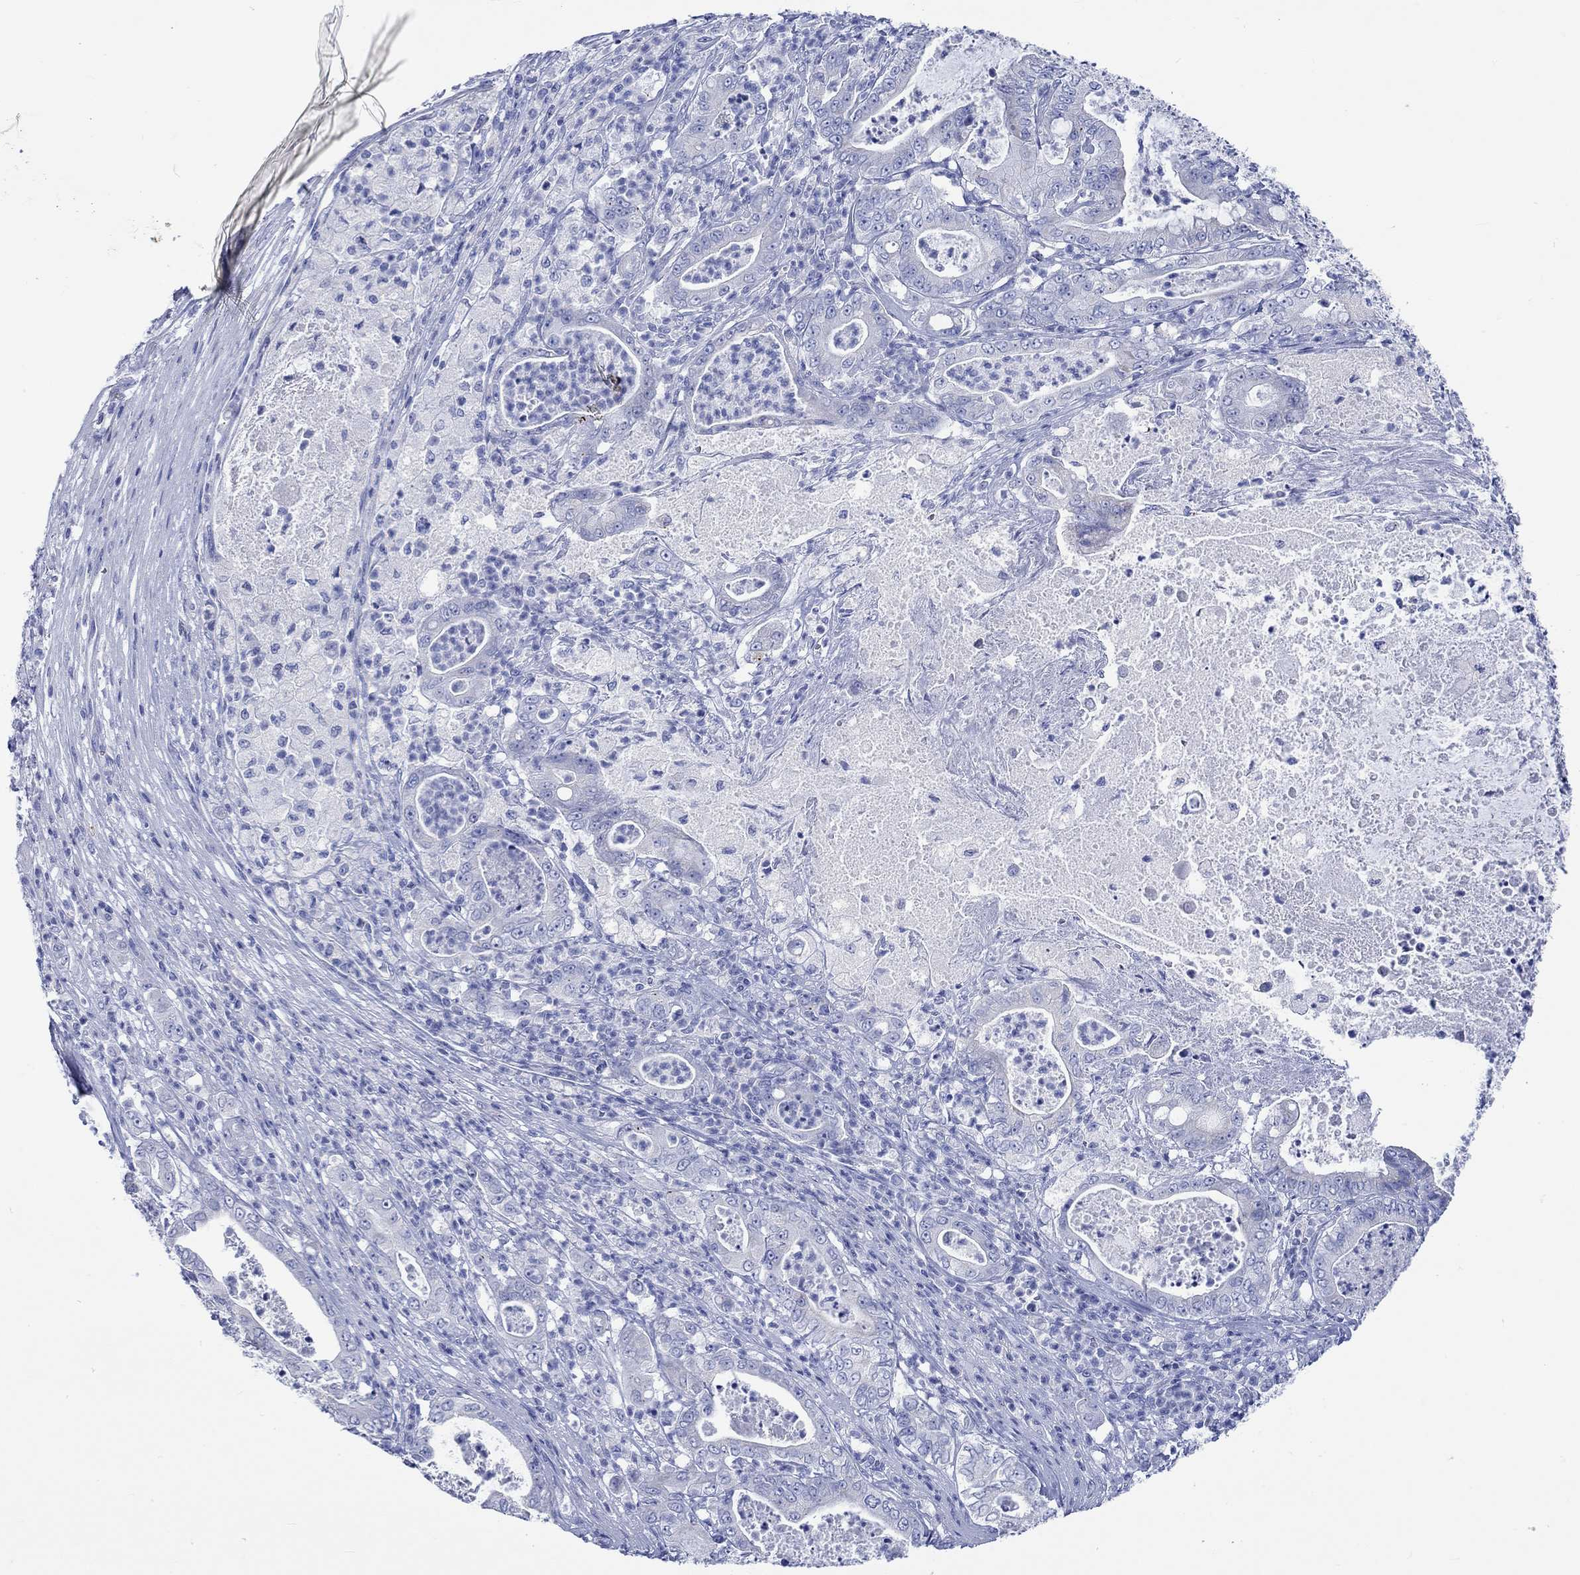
{"staining": {"intensity": "negative", "quantity": "none", "location": "none"}, "tissue": "pancreatic cancer", "cell_type": "Tumor cells", "image_type": "cancer", "snomed": [{"axis": "morphology", "description": "Adenocarcinoma, NOS"}, {"axis": "topography", "description": "Pancreas"}], "caption": "Immunohistochemistry (IHC) of human pancreatic adenocarcinoma shows no expression in tumor cells.", "gene": "CPLX2", "patient": {"sex": "male", "age": 71}}